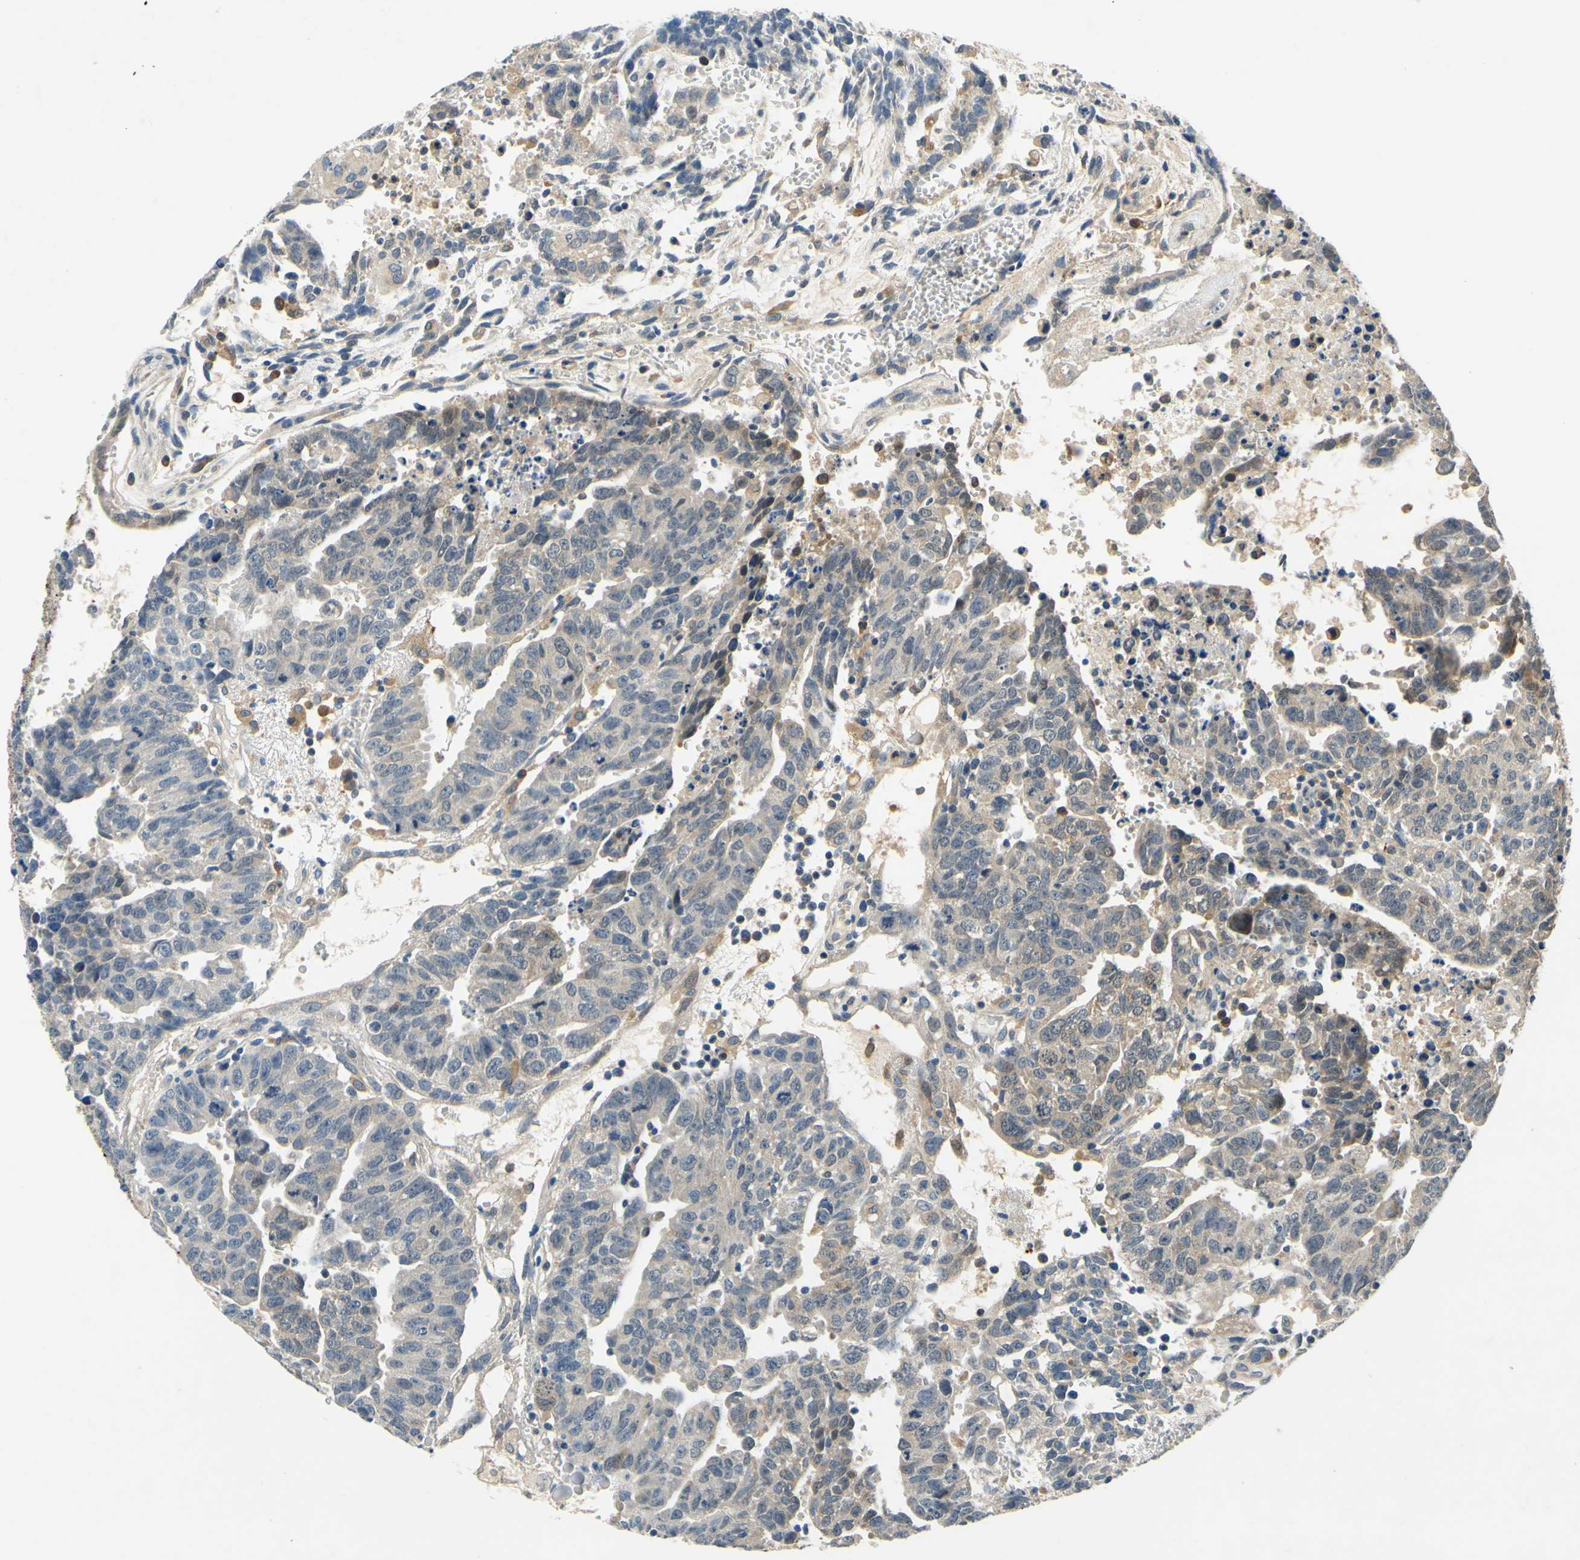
{"staining": {"intensity": "weak", "quantity": "<25%", "location": "cytoplasmic/membranous"}, "tissue": "testis cancer", "cell_type": "Tumor cells", "image_type": "cancer", "snomed": [{"axis": "morphology", "description": "Seminoma, NOS"}, {"axis": "morphology", "description": "Carcinoma, Embryonal, NOS"}, {"axis": "topography", "description": "Testis"}], "caption": "This is a photomicrograph of IHC staining of testis embryonal carcinoma, which shows no positivity in tumor cells.", "gene": "PLA2G4A", "patient": {"sex": "male", "age": 52}}